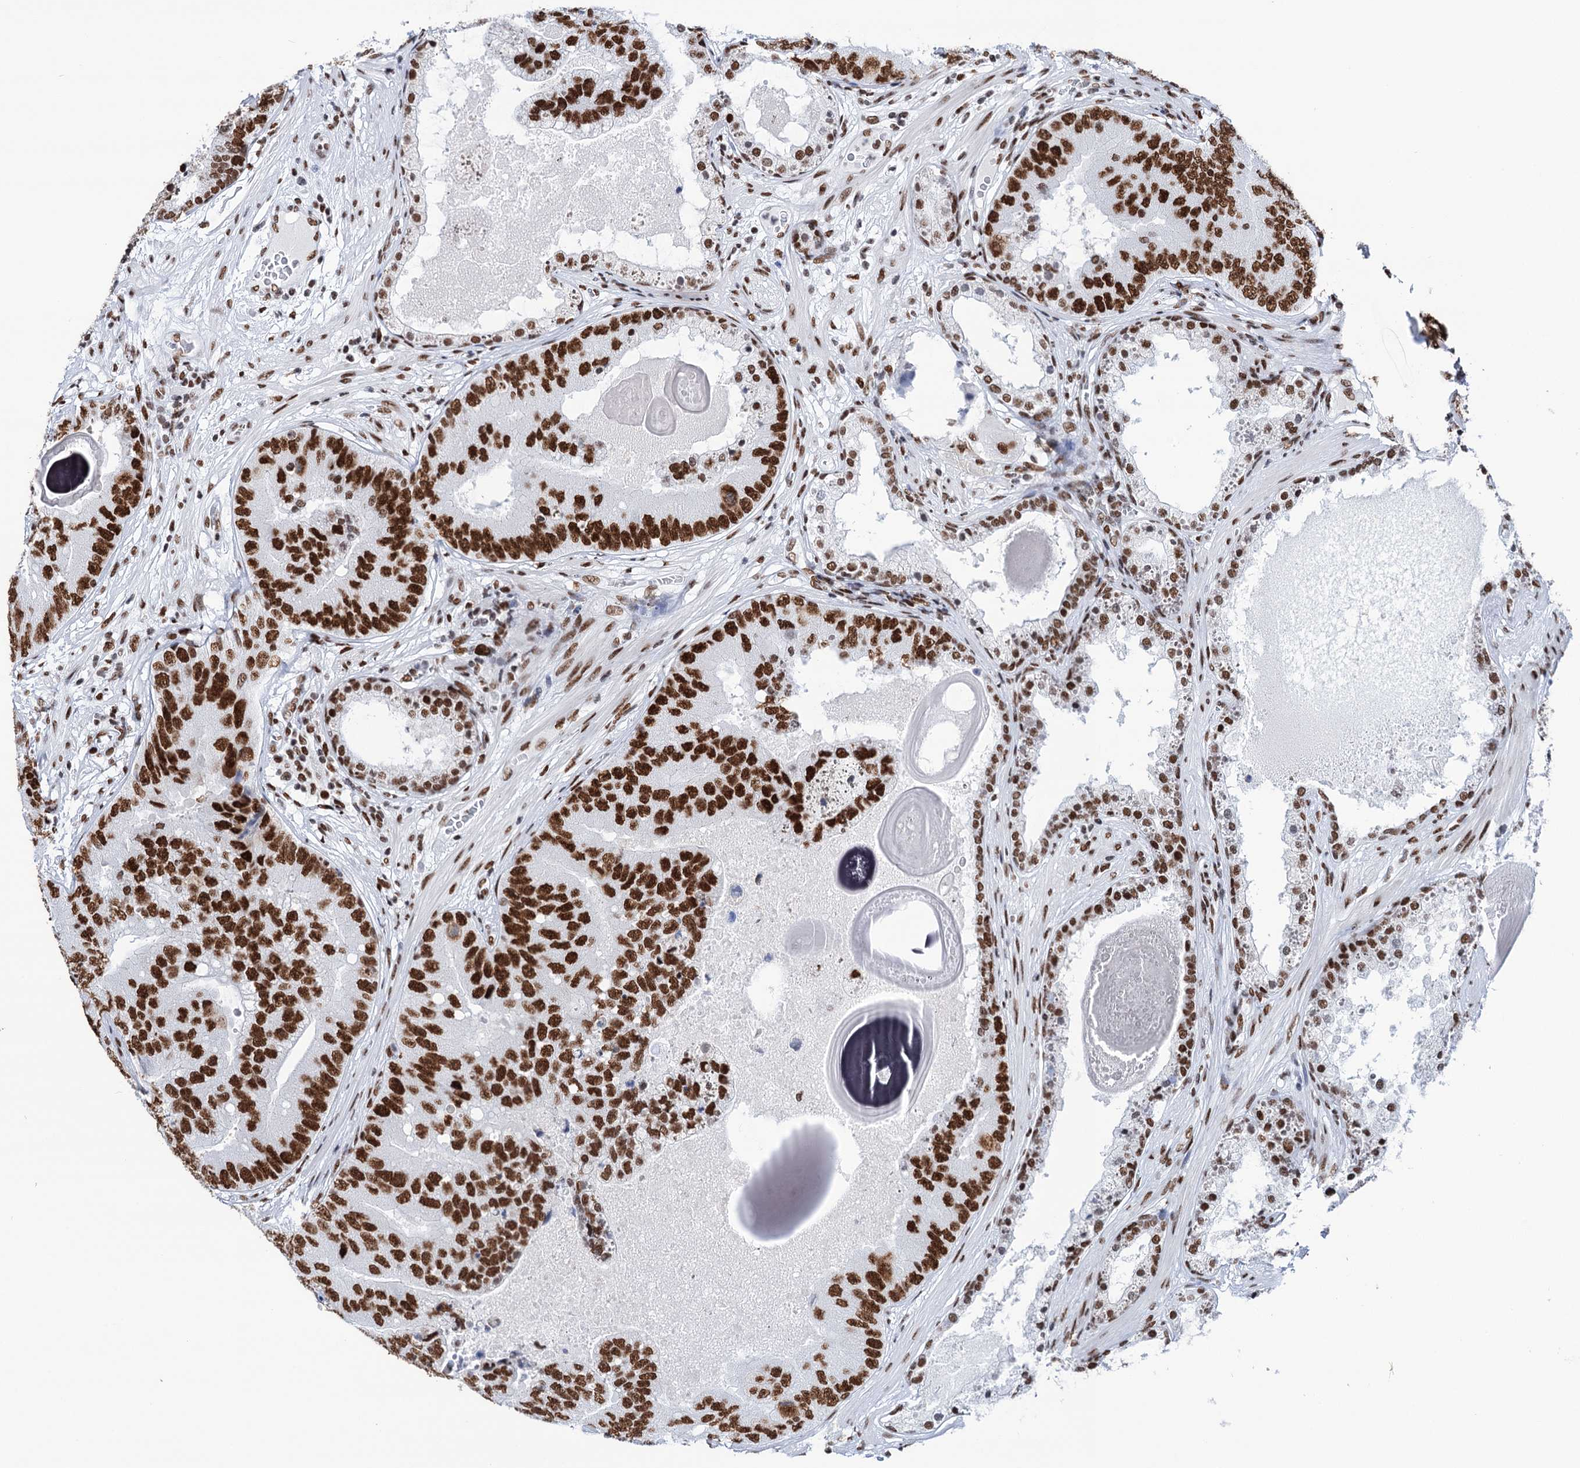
{"staining": {"intensity": "strong", "quantity": ">75%", "location": "nuclear"}, "tissue": "prostate cancer", "cell_type": "Tumor cells", "image_type": "cancer", "snomed": [{"axis": "morphology", "description": "Adenocarcinoma, High grade"}, {"axis": "topography", "description": "Prostate"}], "caption": "A high amount of strong nuclear expression is appreciated in approximately >75% of tumor cells in prostate cancer (adenocarcinoma (high-grade)) tissue. (DAB (3,3'-diaminobenzidine) = brown stain, brightfield microscopy at high magnification).", "gene": "MATR3", "patient": {"sex": "male", "age": 70}}